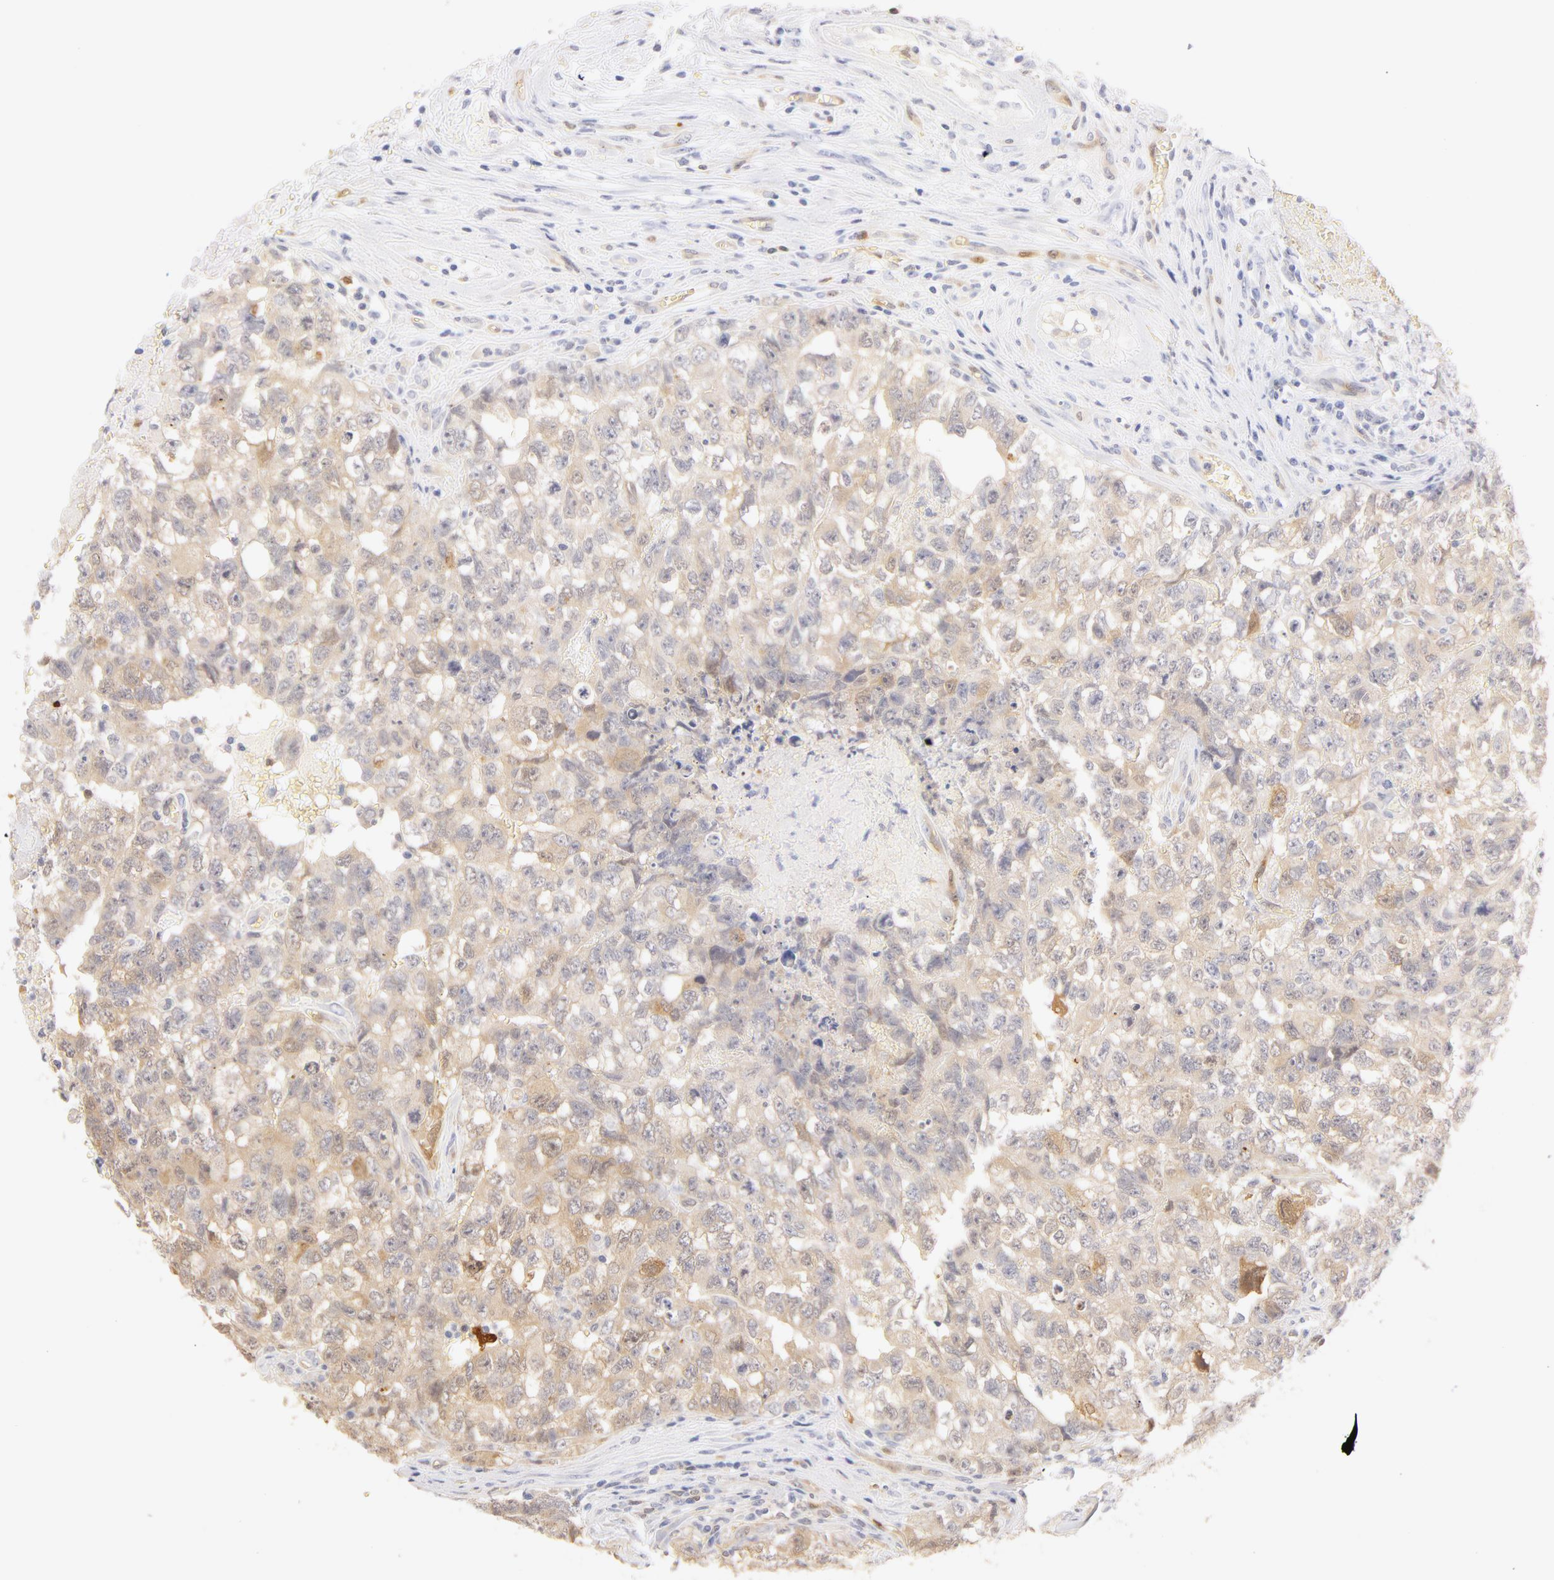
{"staining": {"intensity": "negative", "quantity": "none", "location": "none"}, "tissue": "testis cancer", "cell_type": "Tumor cells", "image_type": "cancer", "snomed": [{"axis": "morphology", "description": "Carcinoma, Embryonal, NOS"}, {"axis": "topography", "description": "Testis"}], "caption": "There is no significant staining in tumor cells of embryonal carcinoma (testis).", "gene": "CA2", "patient": {"sex": "male", "age": 31}}